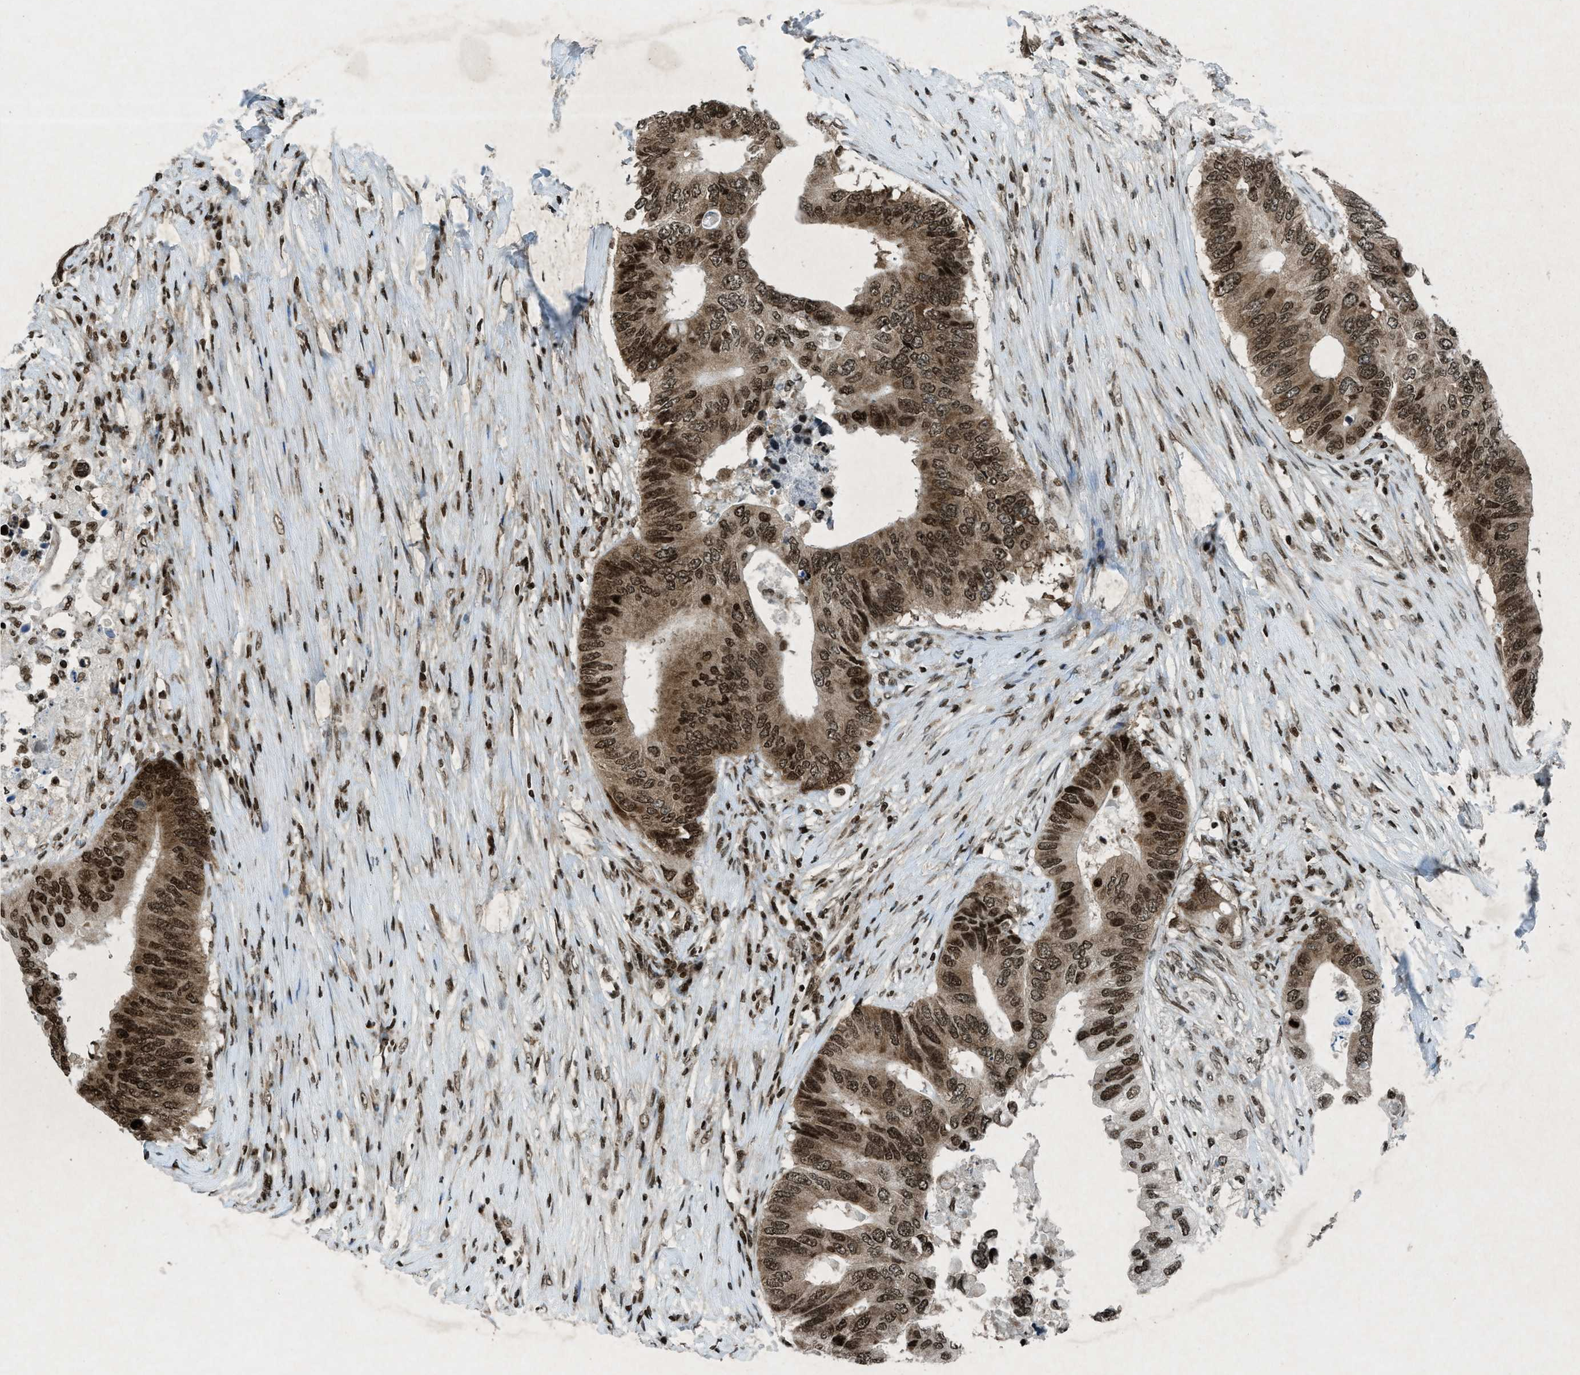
{"staining": {"intensity": "strong", "quantity": ">75%", "location": "nuclear"}, "tissue": "colorectal cancer", "cell_type": "Tumor cells", "image_type": "cancer", "snomed": [{"axis": "morphology", "description": "Adenocarcinoma, NOS"}, {"axis": "topography", "description": "Colon"}], "caption": "Protein expression analysis of colorectal adenocarcinoma reveals strong nuclear expression in approximately >75% of tumor cells.", "gene": "NXF1", "patient": {"sex": "male", "age": 71}}